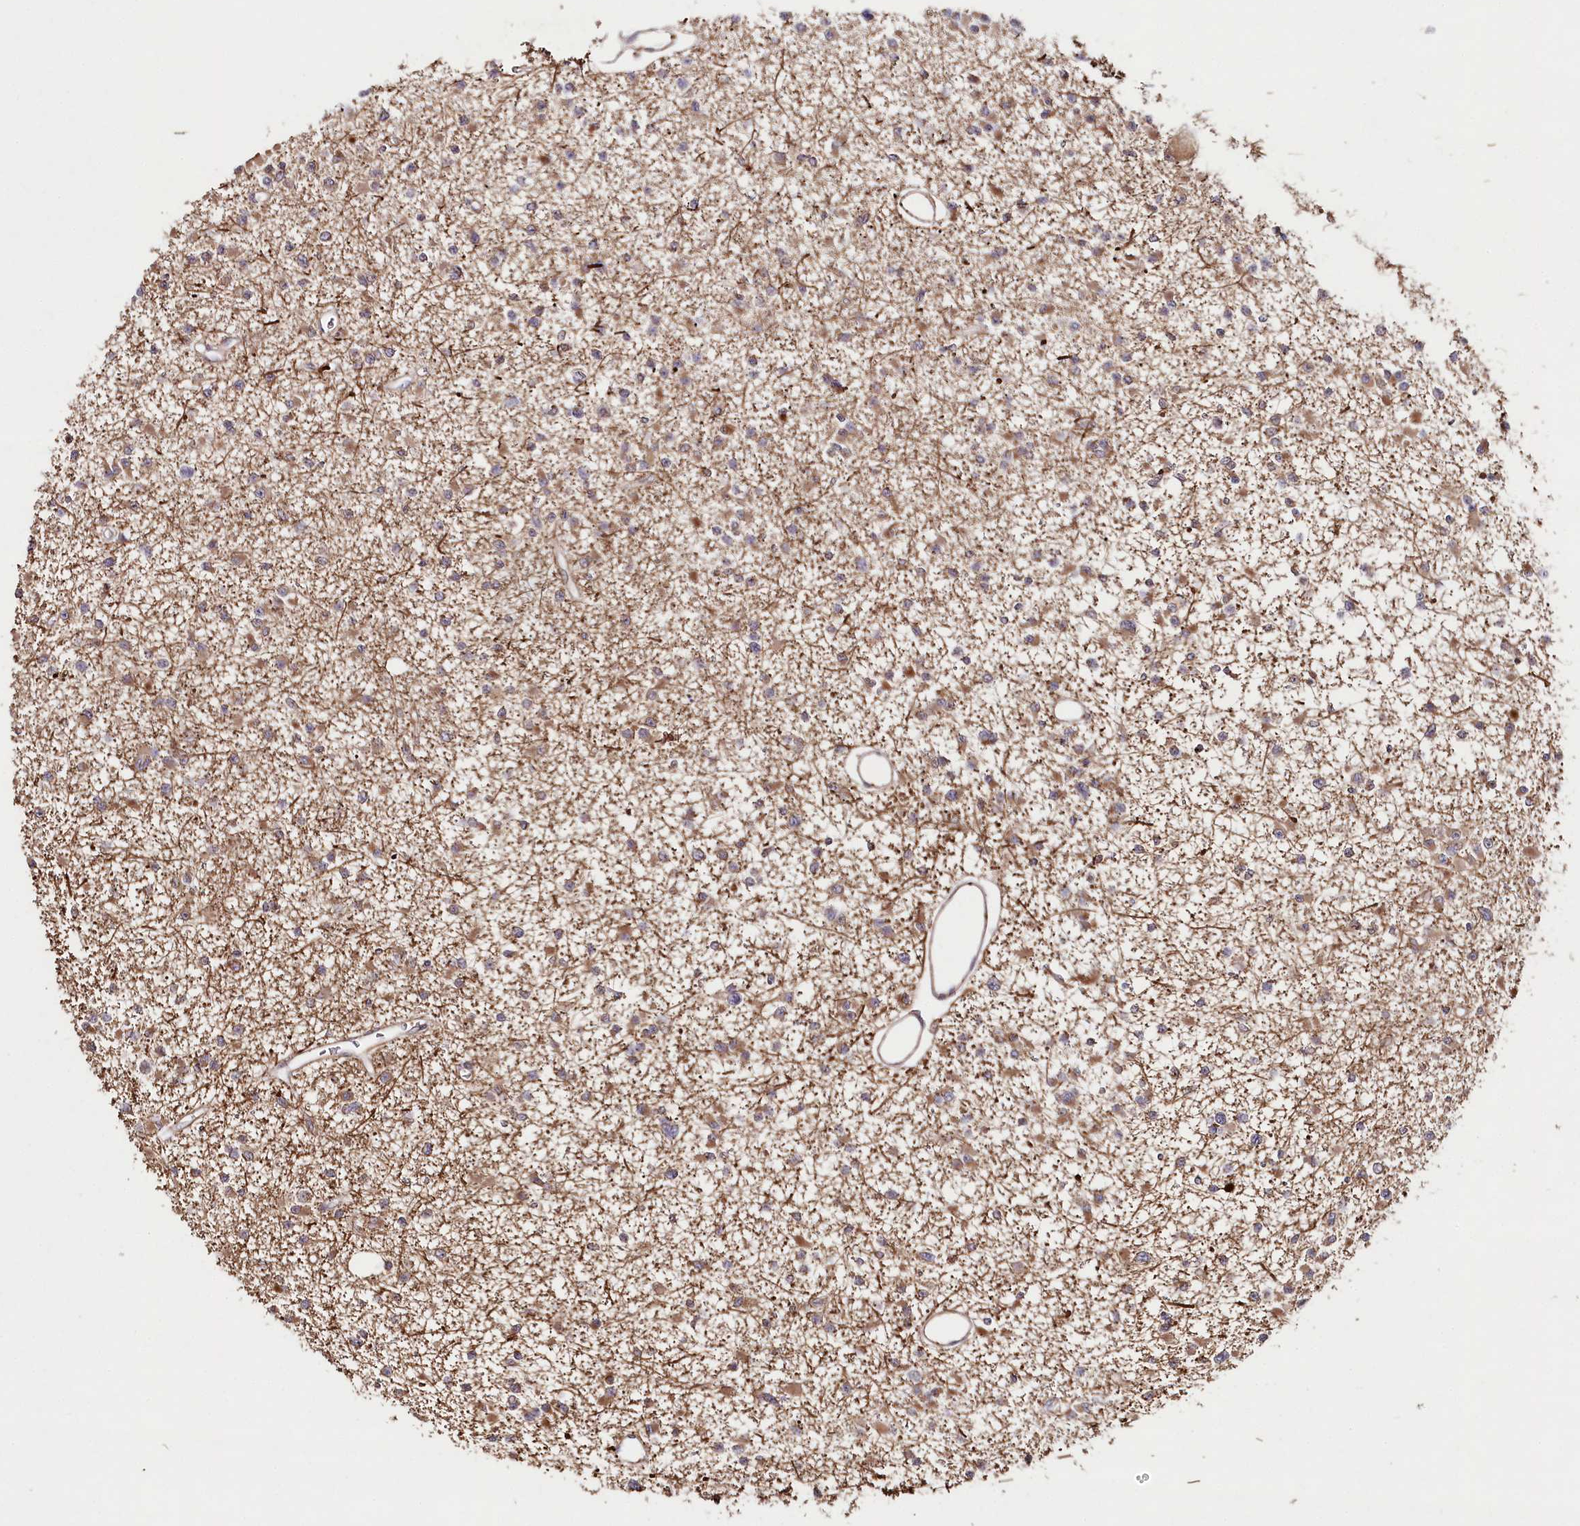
{"staining": {"intensity": "moderate", "quantity": ">75%", "location": "cytoplasmic/membranous"}, "tissue": "glioma", "cell_type": "Tumor cells", "image_type": "cancer", "snomed": [{"axis": "morphology", "description": "Glioma, malignant, Low grade"}, {"axis": "topography", "description": "Brain"}], "caption": "This is a photomicrograph of immunohistochemistry staining of malignant low-grade glioma, which shows moderate expression in the cytoplasmic/membranous of tumor cells.", "gene": "DMXL1", "patient": {"sex": "female", "age": 22}}